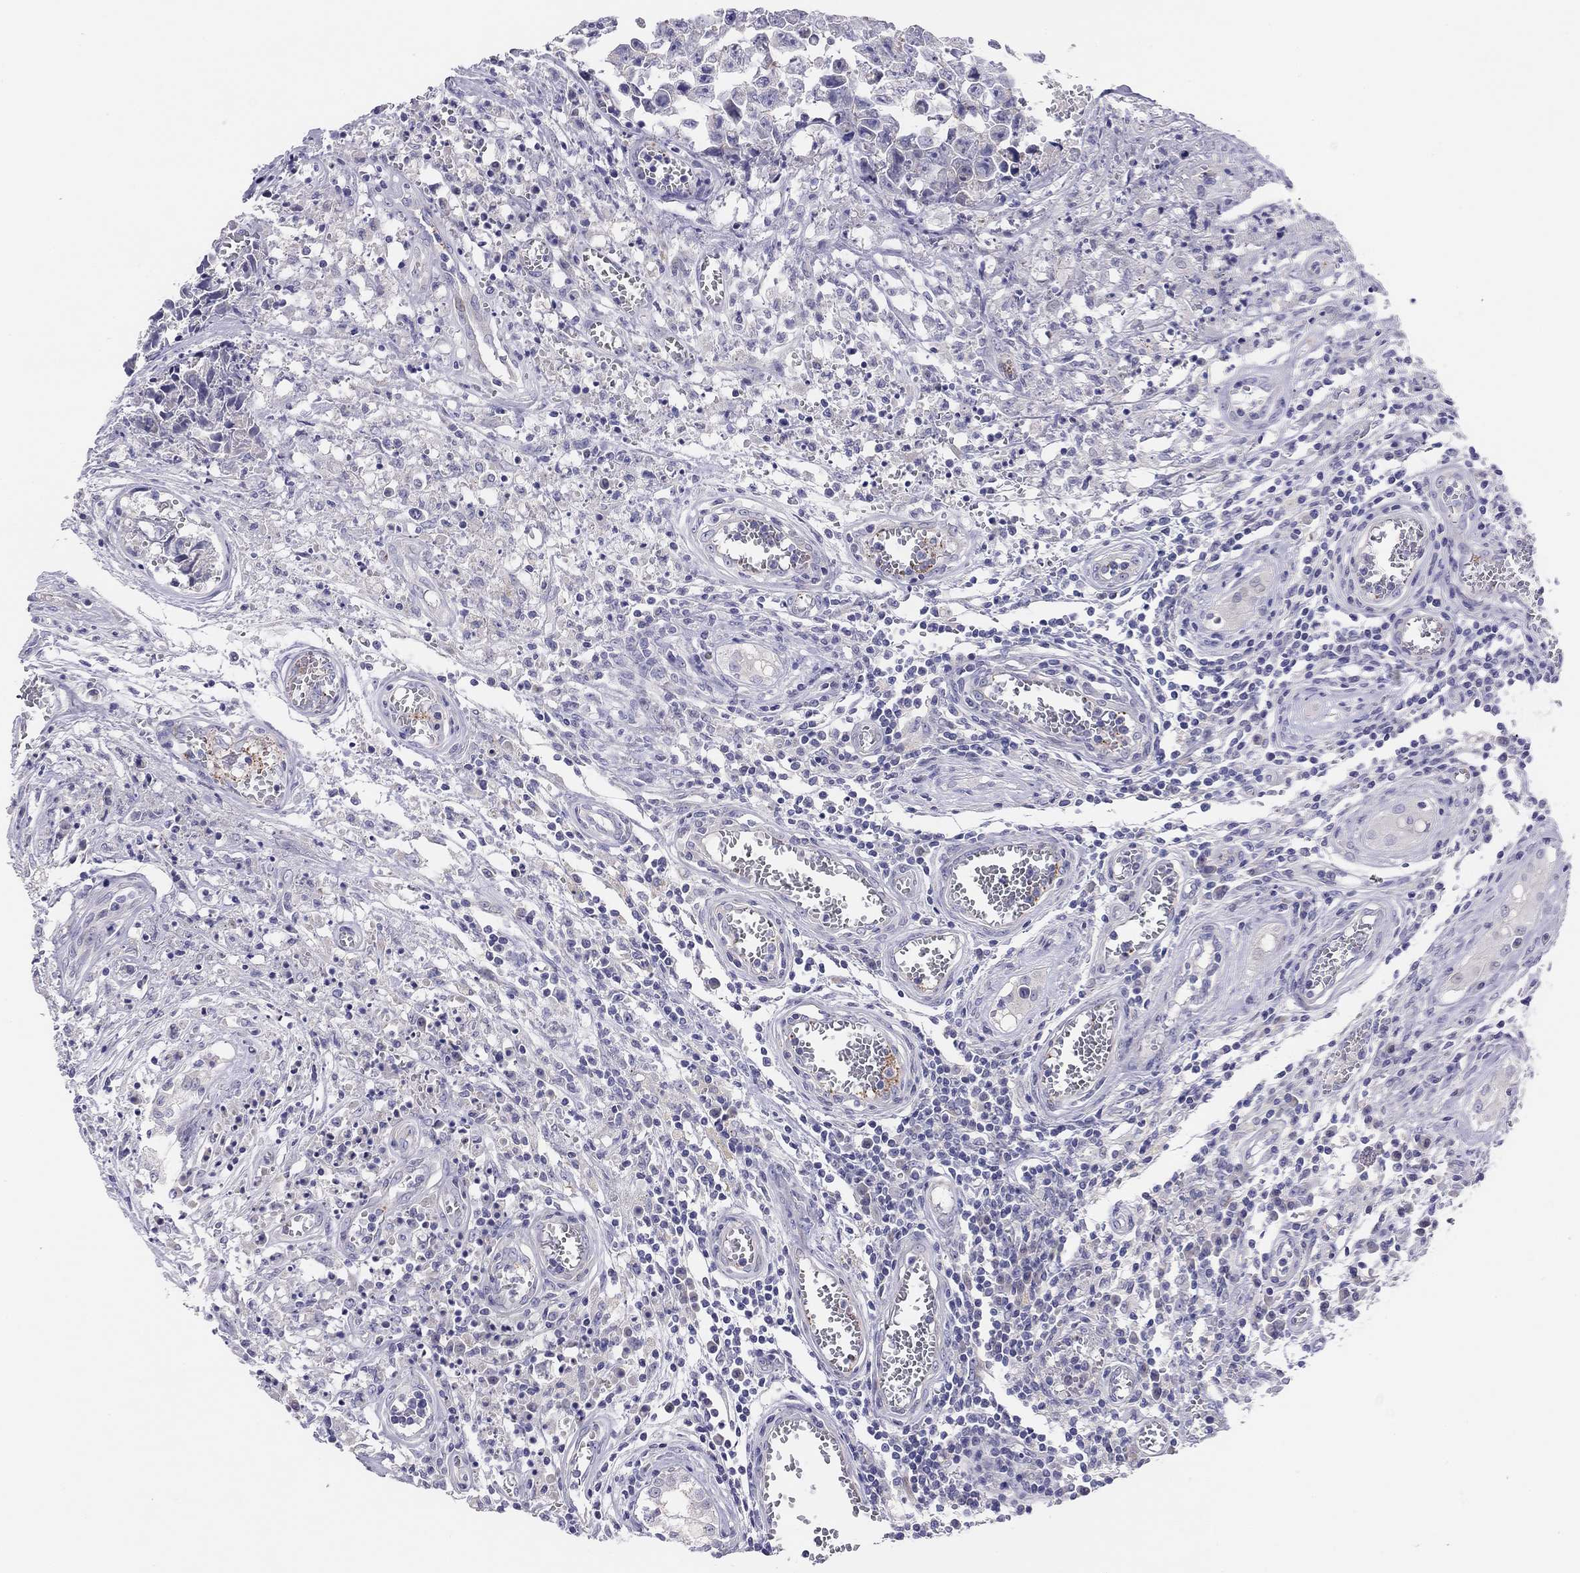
{"staining": {"intensity": "negative", "quantity": "none", "location": "none"}, "tissue": "testis cancer", "cell_type": "Tumor cells", "image_type": "cancer", "snomed": [{"axis": "morphology", "description": "Carcinoma, Embryonal, NOS"}, {"axis": "topography", "description": "Testis"}], "caption": "The immunohistochemistry micrograph has no significant expression in tumor cells of testis cancer tissue.", "gene": "MGAT4C", "patient": {"sex": "male", "age": 36}}